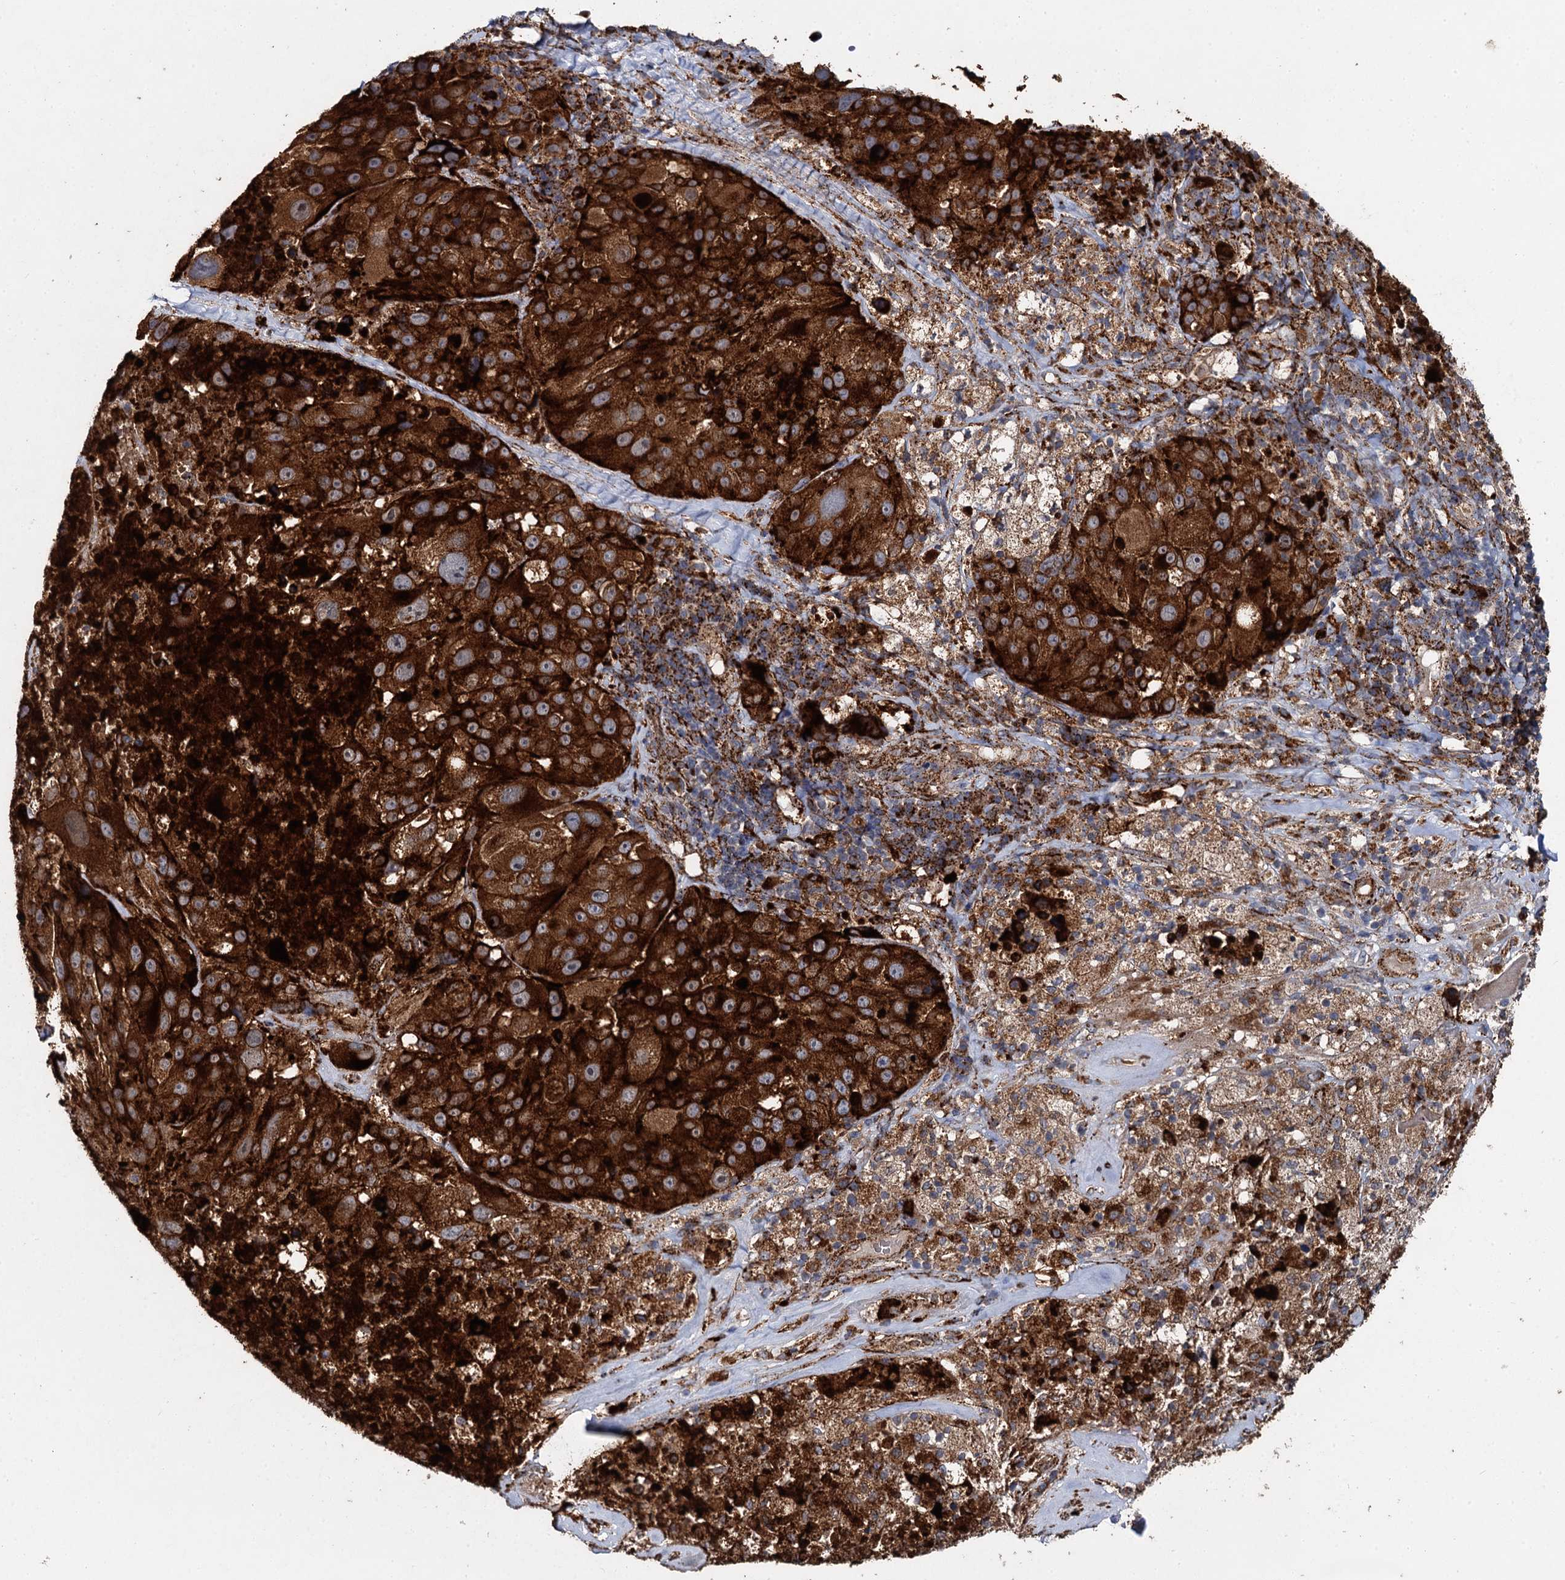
{"staining": {"intensity": "strong", "quantity": ">75%", "location": "cytoplasmic/membranous"}, "tissue": "melanoma", "cell_type": "Tumor cells", "image_type": "cancer", "snomed": [{"axis": "morphology", "description": "Malignant melanoma, Metastatic site"}, {"axis": "topography", "description": "Lymph node"}], "caption": "Melanoma tissue demonstrates strong cytoplasmic/membranous expression in about >75% of tumor cells", "gene": "GBA1", "patient": {"sex": "male", "age": 62}}